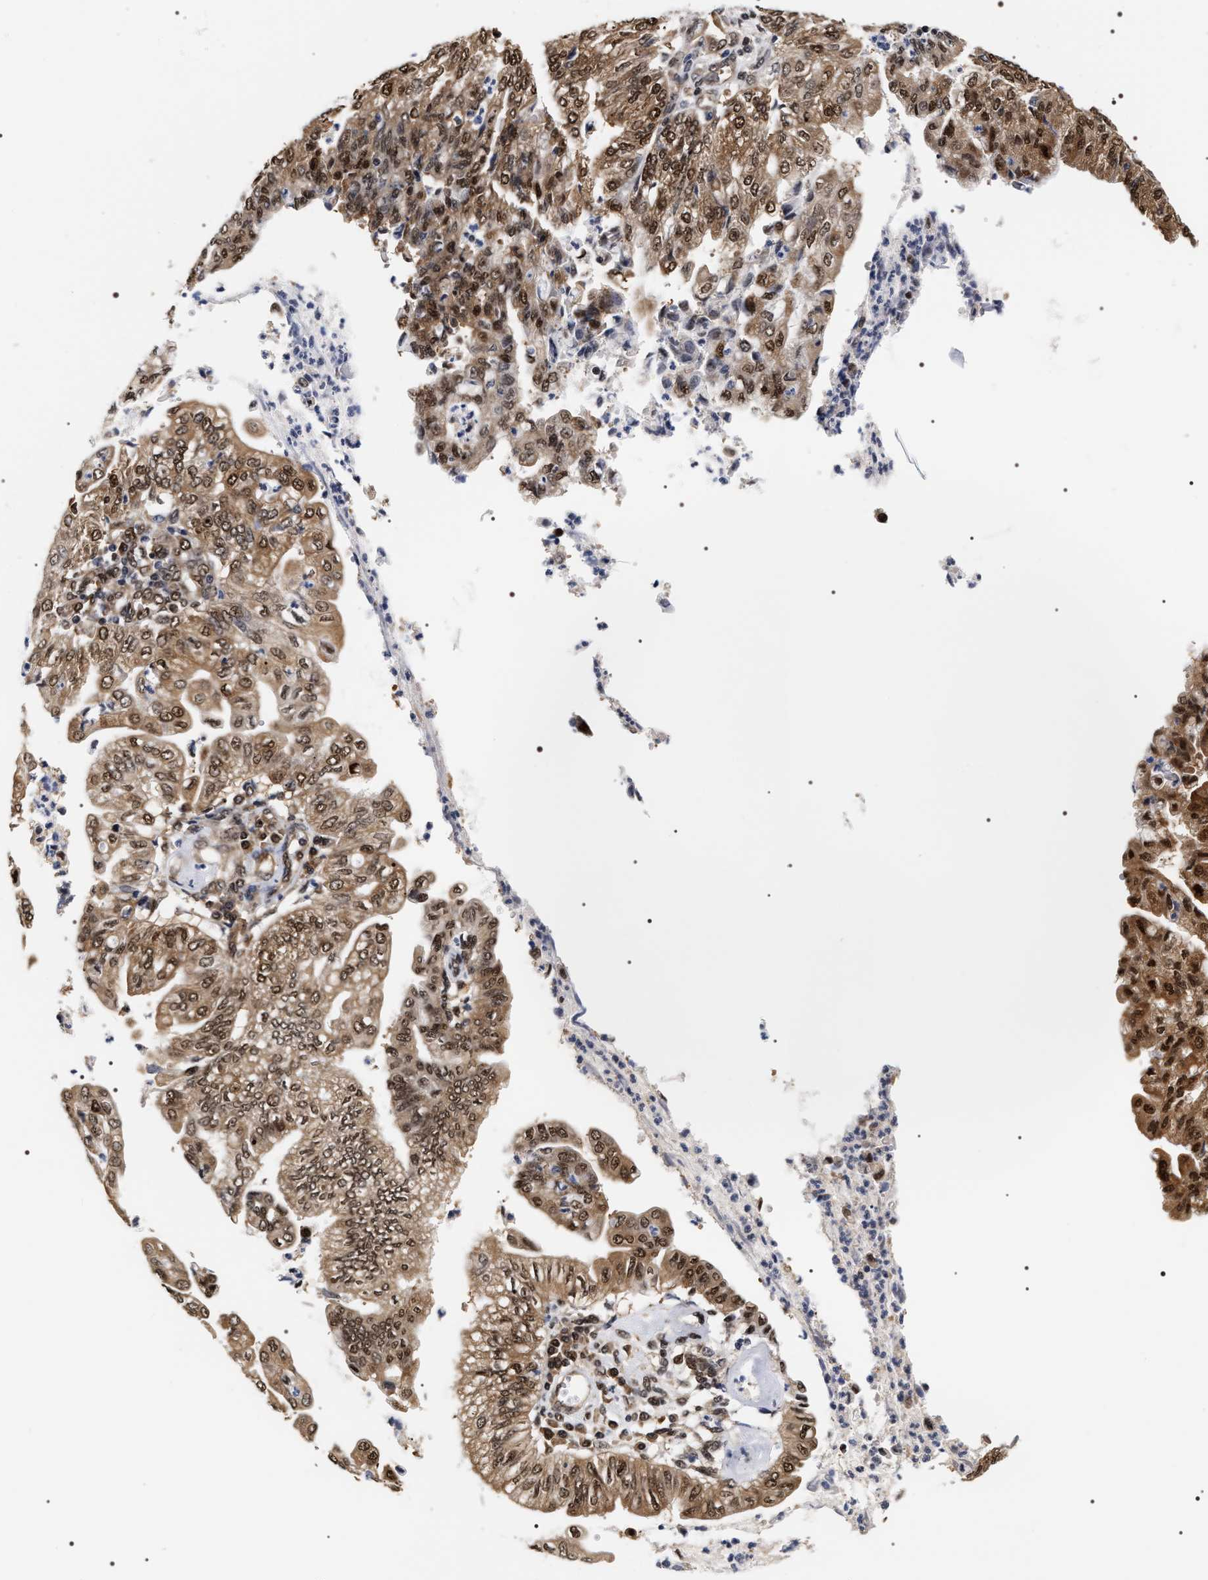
{"staining": {"intensity": "moderate", "quantity": ">75%", "location": "cytoplasmic/membranous,nuclear"}, "tissue": "endometrial cancer", "cell_type": "Tumor cells", "image_type": "cancer", "snomed": [{"axis": "morphology", "description": "Adenocarcinoma, NOS"}, {"axis": "topography", "description": "Endometrium"}], "caption": "DAB immunohistochemical staining of adenocarcinoma (endometrial) reveals moderate cytoplasmic/membranous and nuclear protein staining in about >75% of tumor cells.", "gene": "BAG6", "patient": {"sex": "female", "age": 59}}